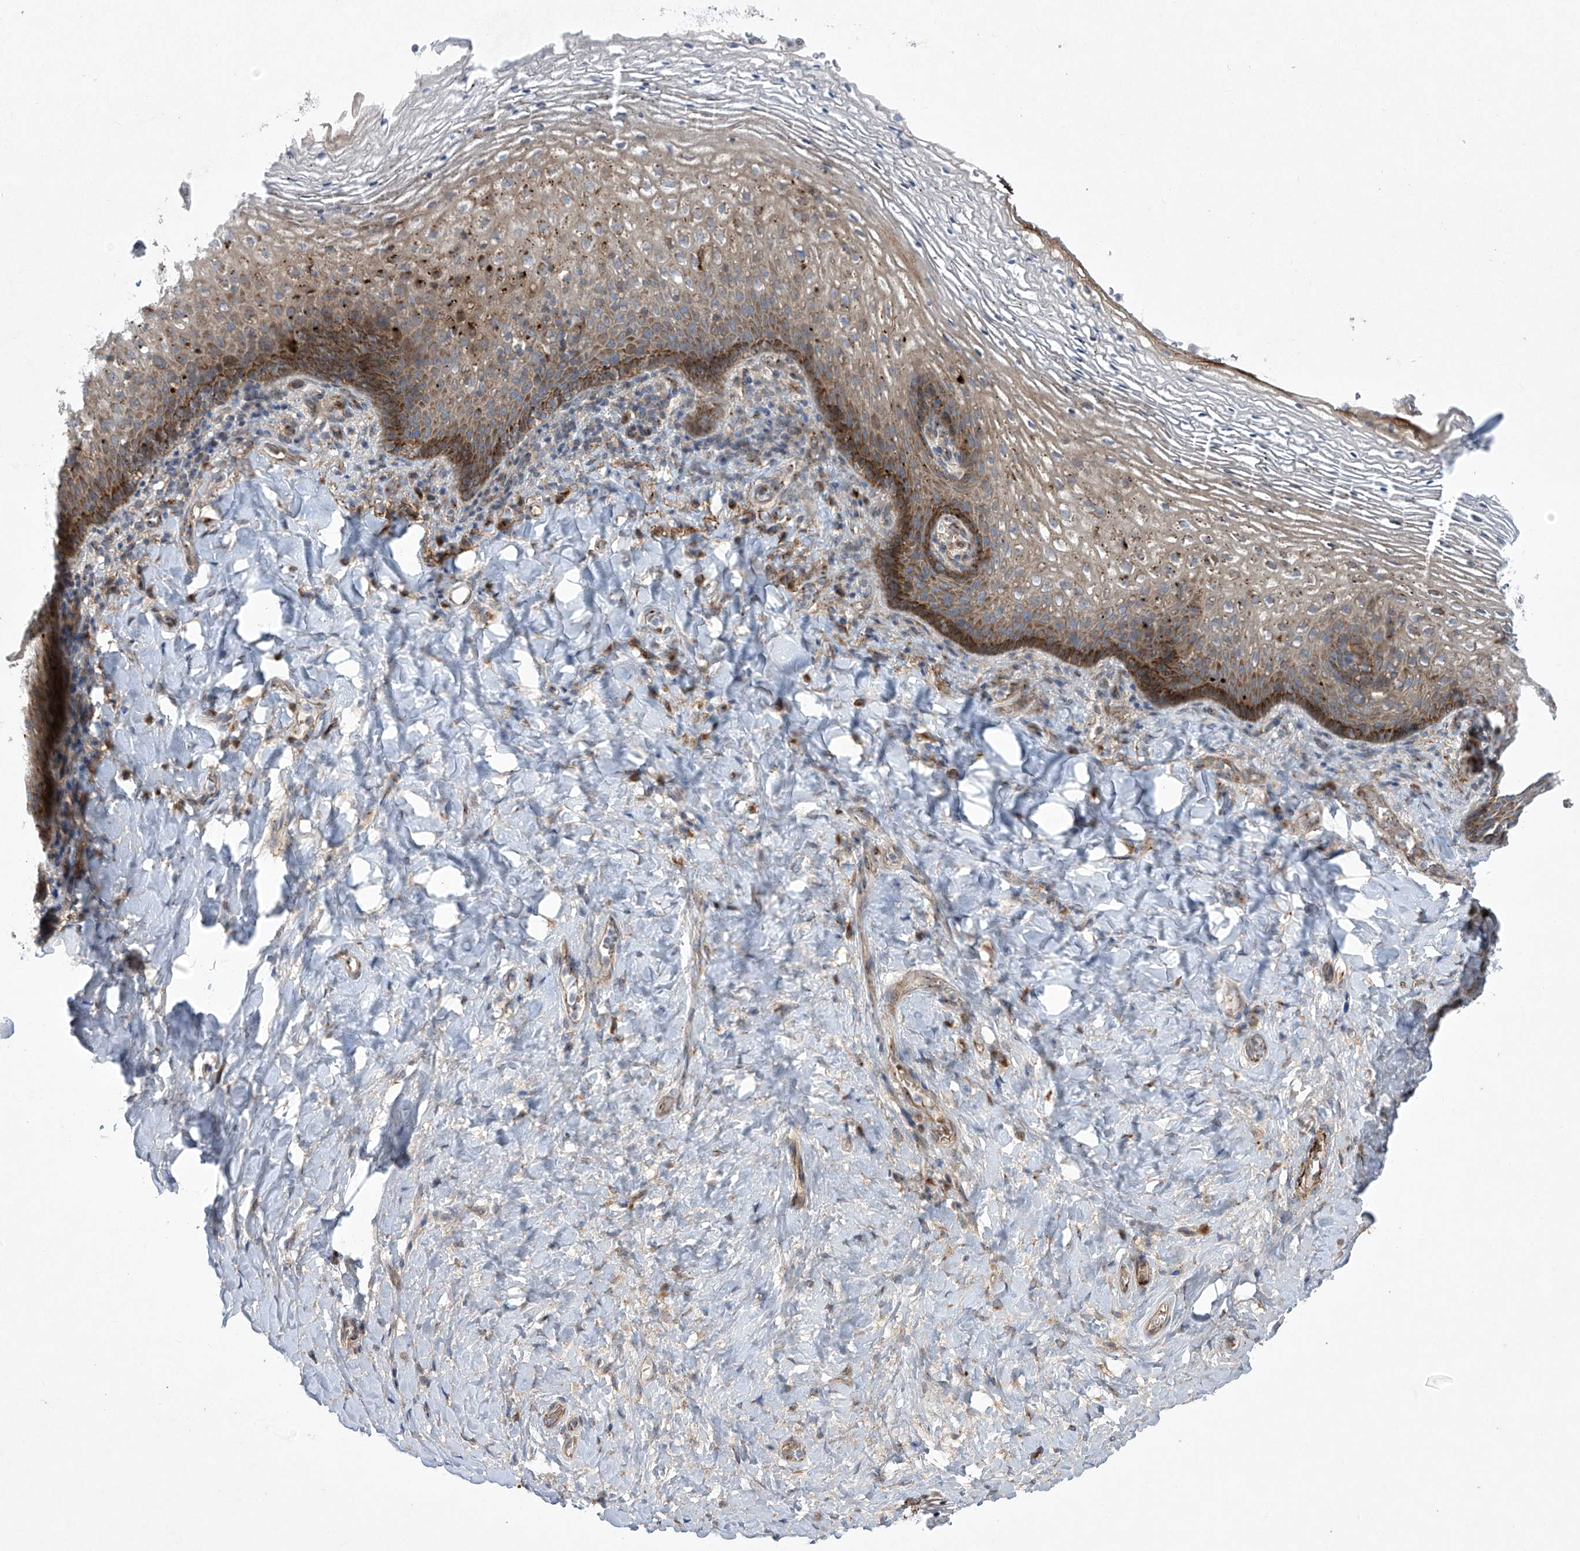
{"staining": {"intensity": "strong", "quantity": "<25%", "location": "cytoplasmic/membranous"}, "tissue": "vagina", "cell_type": "Squamous epithelial cells", "image_type": "normal", "snomed": [{"axis": "morphology", "description": "Normal tissue, NOS"}, {"axis": "topography", "description": "Vagina"}], "caption": "Protein staining by immunohistochemistry (IHC) shows strong cytoplasmic/membranous expression in approximately <25% of squamous epithelial cells in normal vagina.", "gene": "TJAP1", "patient": {"sex": "female", "age": 60}}